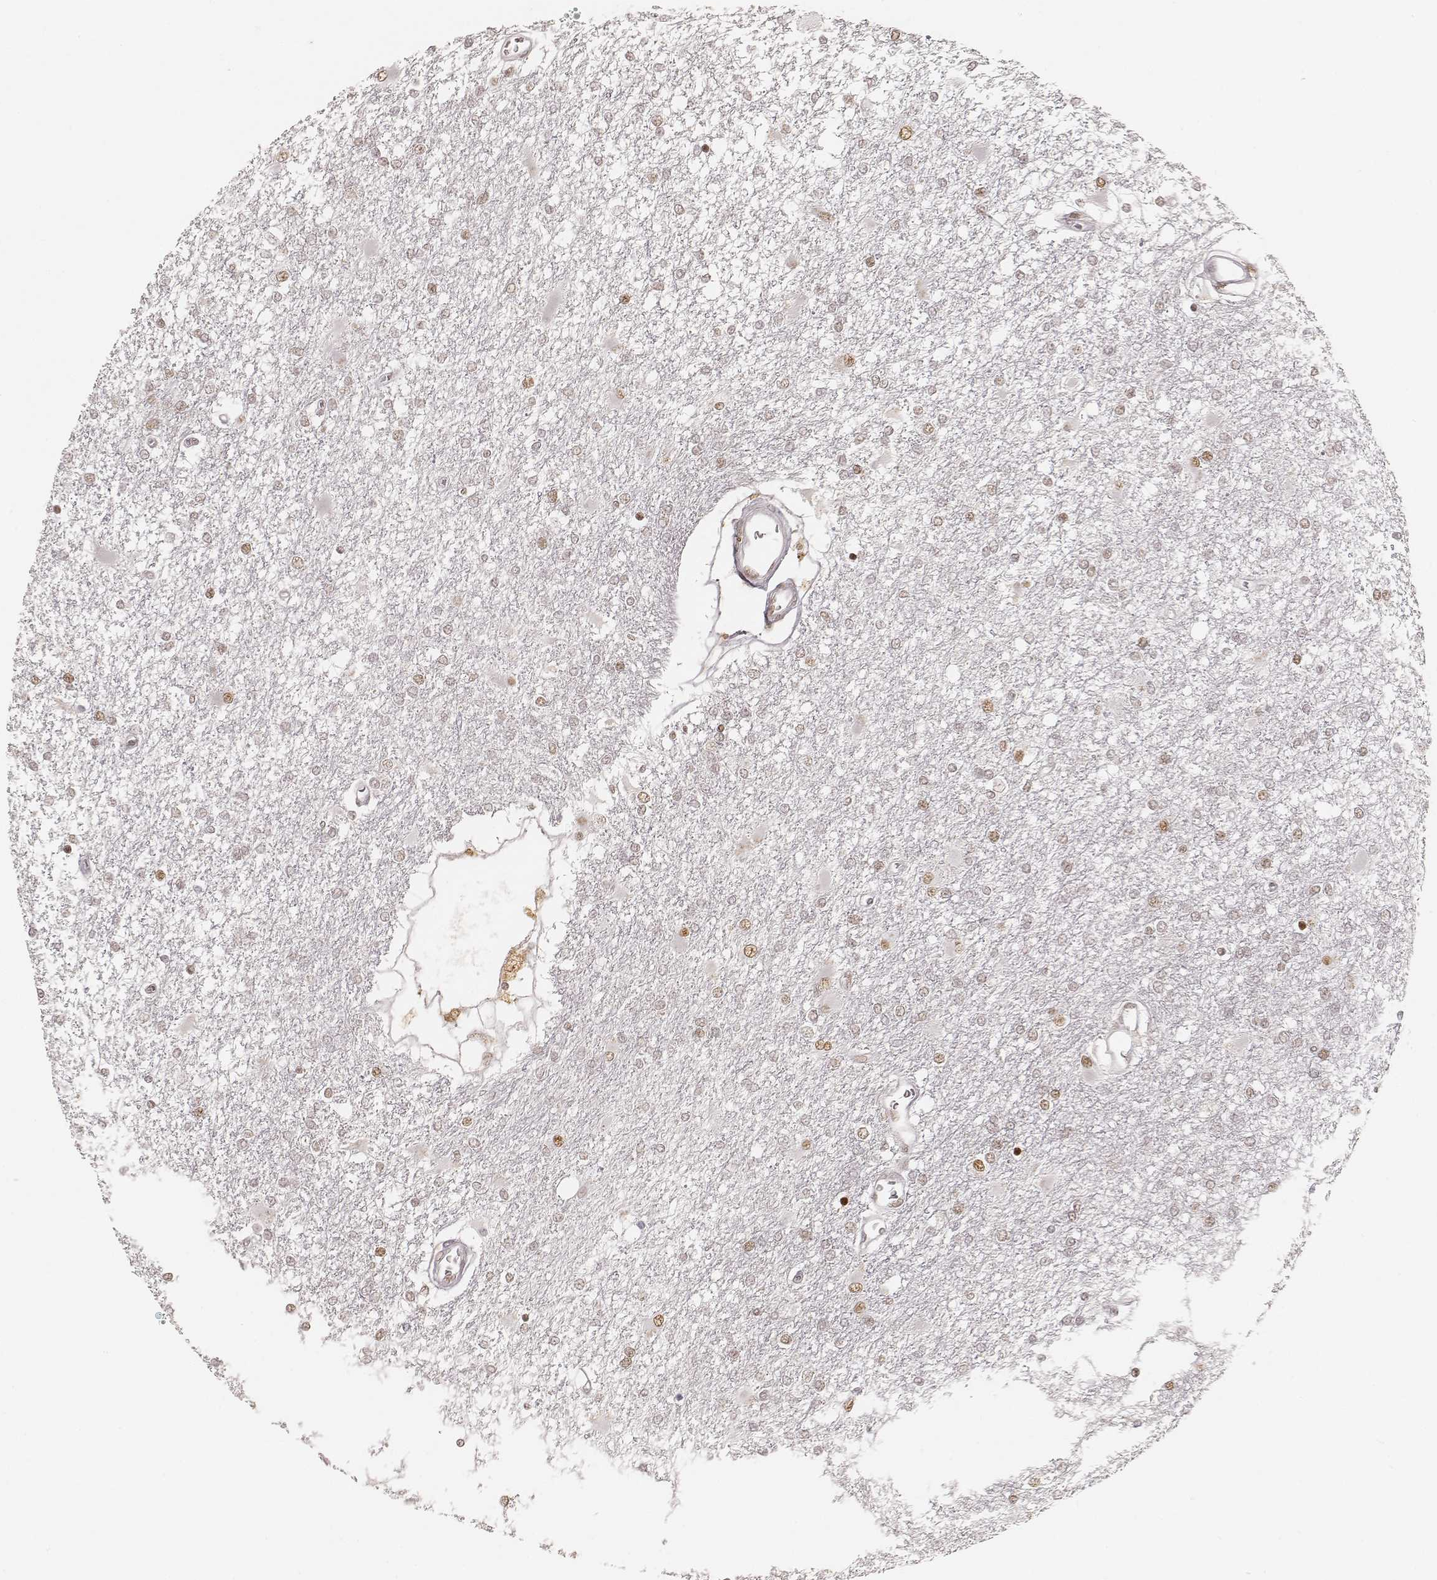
{"staining": {"intensity": "negative", "quantity": "none", "location": "none"}, "tissue": "glioma", "cell_type": "Tumor cells", "image_type": "cancer", "snomed": [{"axis": "morphology", "description": "Glioma, malignant, High grade"}, {"axis": "topography", "description": "Cerebral cortex"}], "caption": "Tumor cells show no significant protein staining in glioma.", "gene": "HNRNPC", "patient": {"sex": "male", "age": 79}}